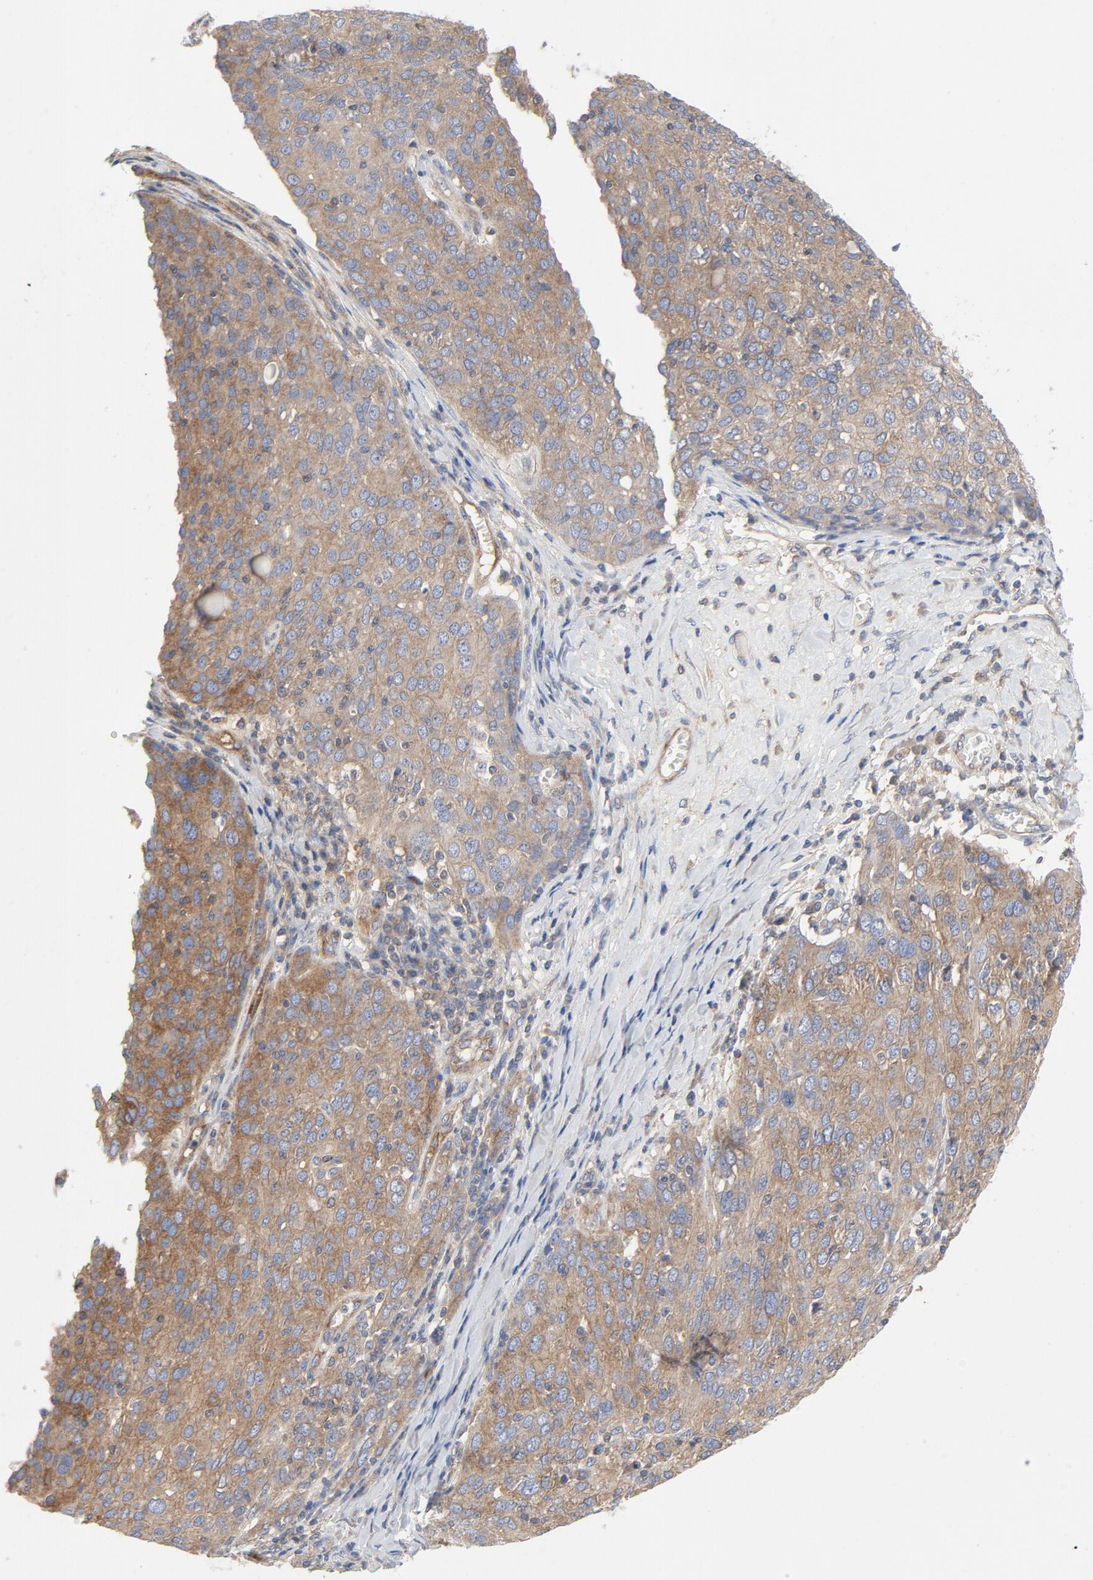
{"staining": {"intensity": "moderate", "quantity": ">75%", "location": "cytoplasmic/membranous"}, "tissue": "ovarian cancer", "cell_type": "Tumor cells", "image_type": "cancer", "snomed": [{"axis": "morphology", "description": "Carcinoma, endometroid"}, {"axis": "topography", "description": "Ovary"}], "caption": "High-power microscopy captured an immunohistochemistry histopathology image of ovarian cancer (endometroid carcinoma), revealing moderate cytoplasmic/membranous staining in about >75% of tumor cells.", "gene": "RABEP1", "patient": {"sex": "female", "age": 50}}